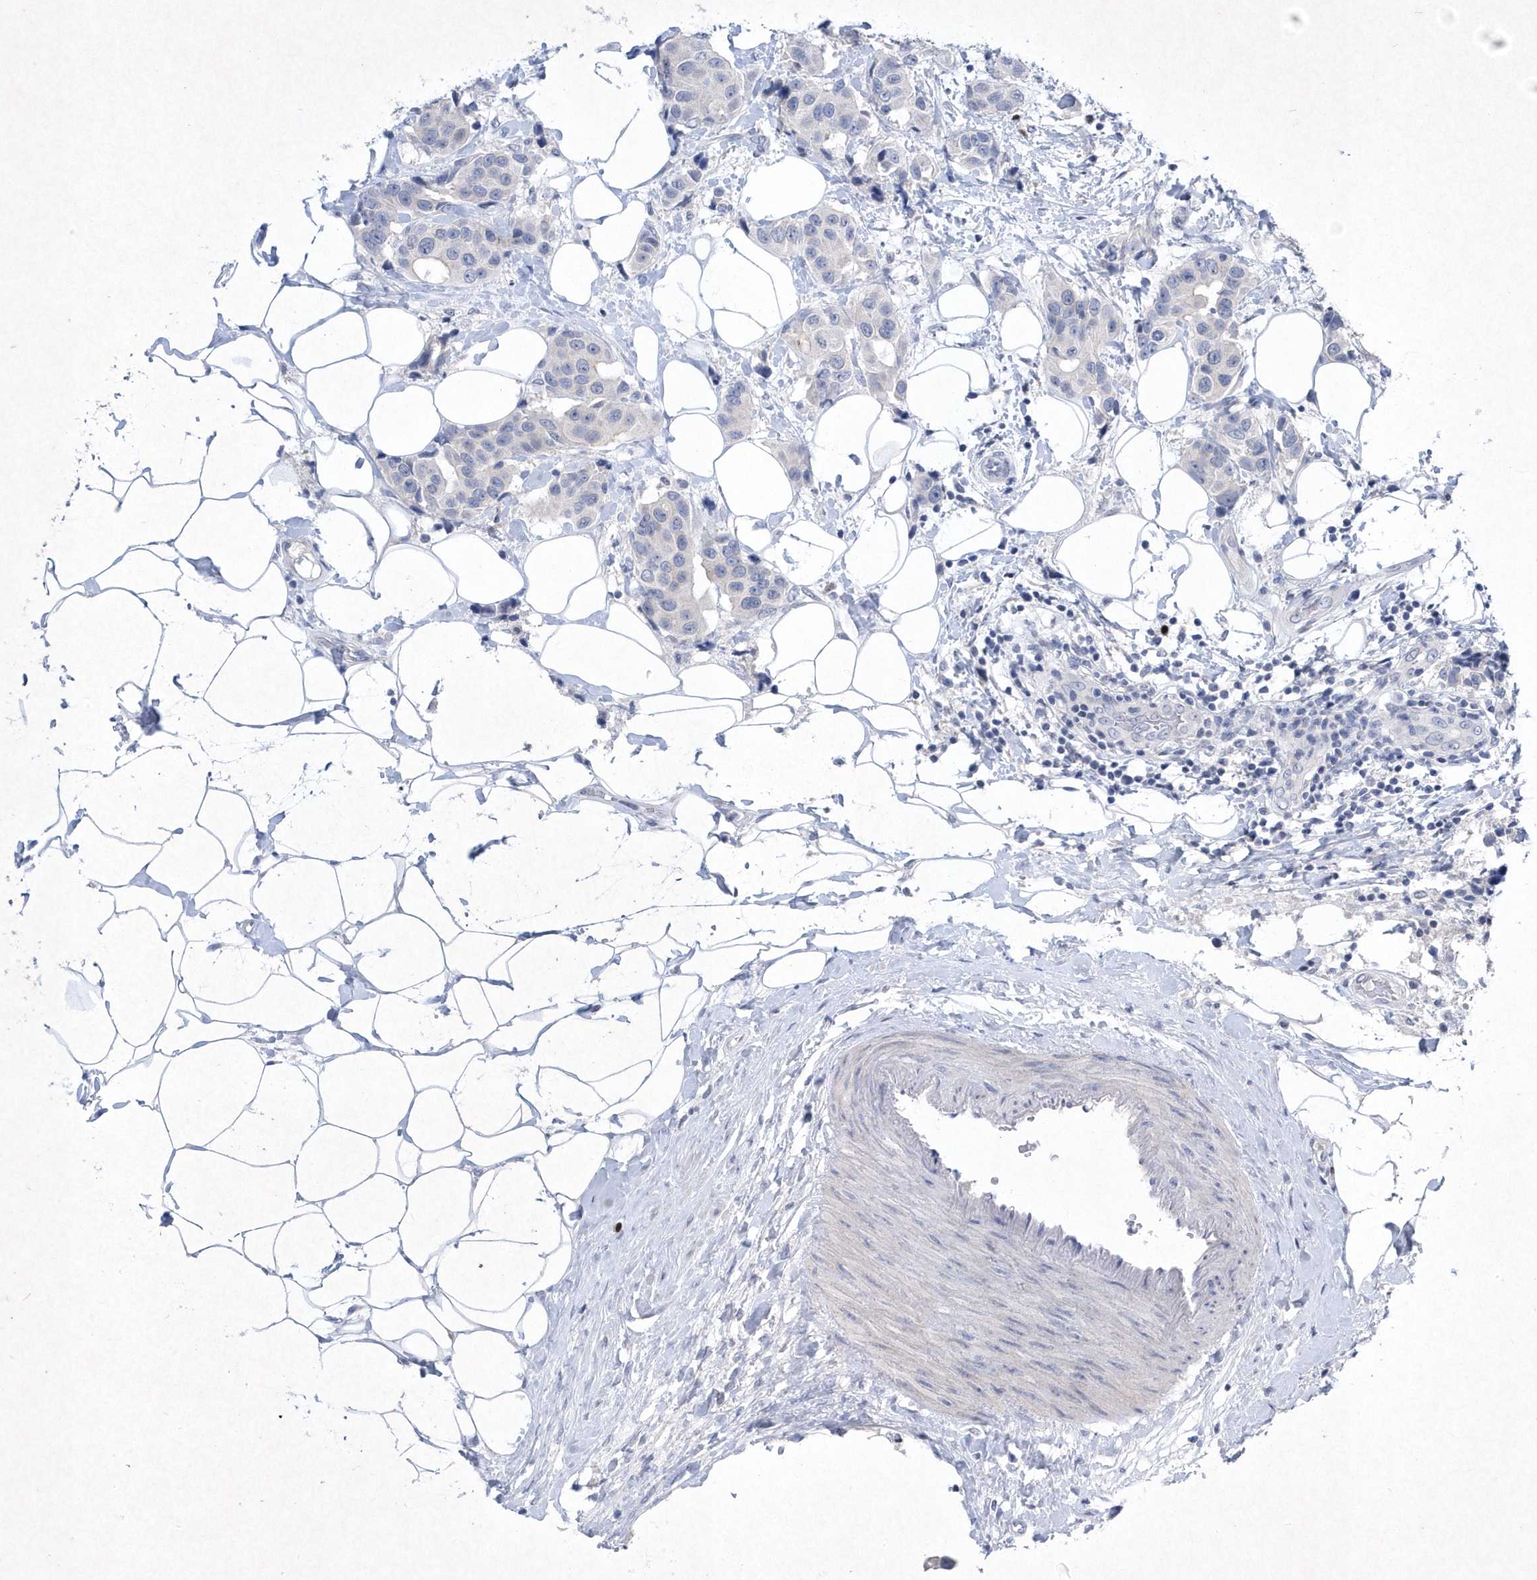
{"staining": {"intensity": "negative", "quantity": "none", "location": "none"}, "tissue": "breast cancer", "cell_type": "Tumor cells", "image_type": "cancer", "snomed": [{"axis": "morphology", "description": "Normal tissue, NOS"}, {"axis": "morphology", "description": "Duct carcinoma"}, {"axis": "topography", "description": "Breast"}], "caption": "A high-resolution micrograph shows immunohistochemistry staining of breast intraductal carcinoma, which reveals no significant positivity in tumor cells. (Stains: DAB (3,3'-diaminobenzidine) immunohistochemistry (IHC) with hematoxylin counter stain, Microscopy: brightfield microscopy at high magnification).", "gene": "BHLHA15", "patient": {"sex": "female", "age": 39}}